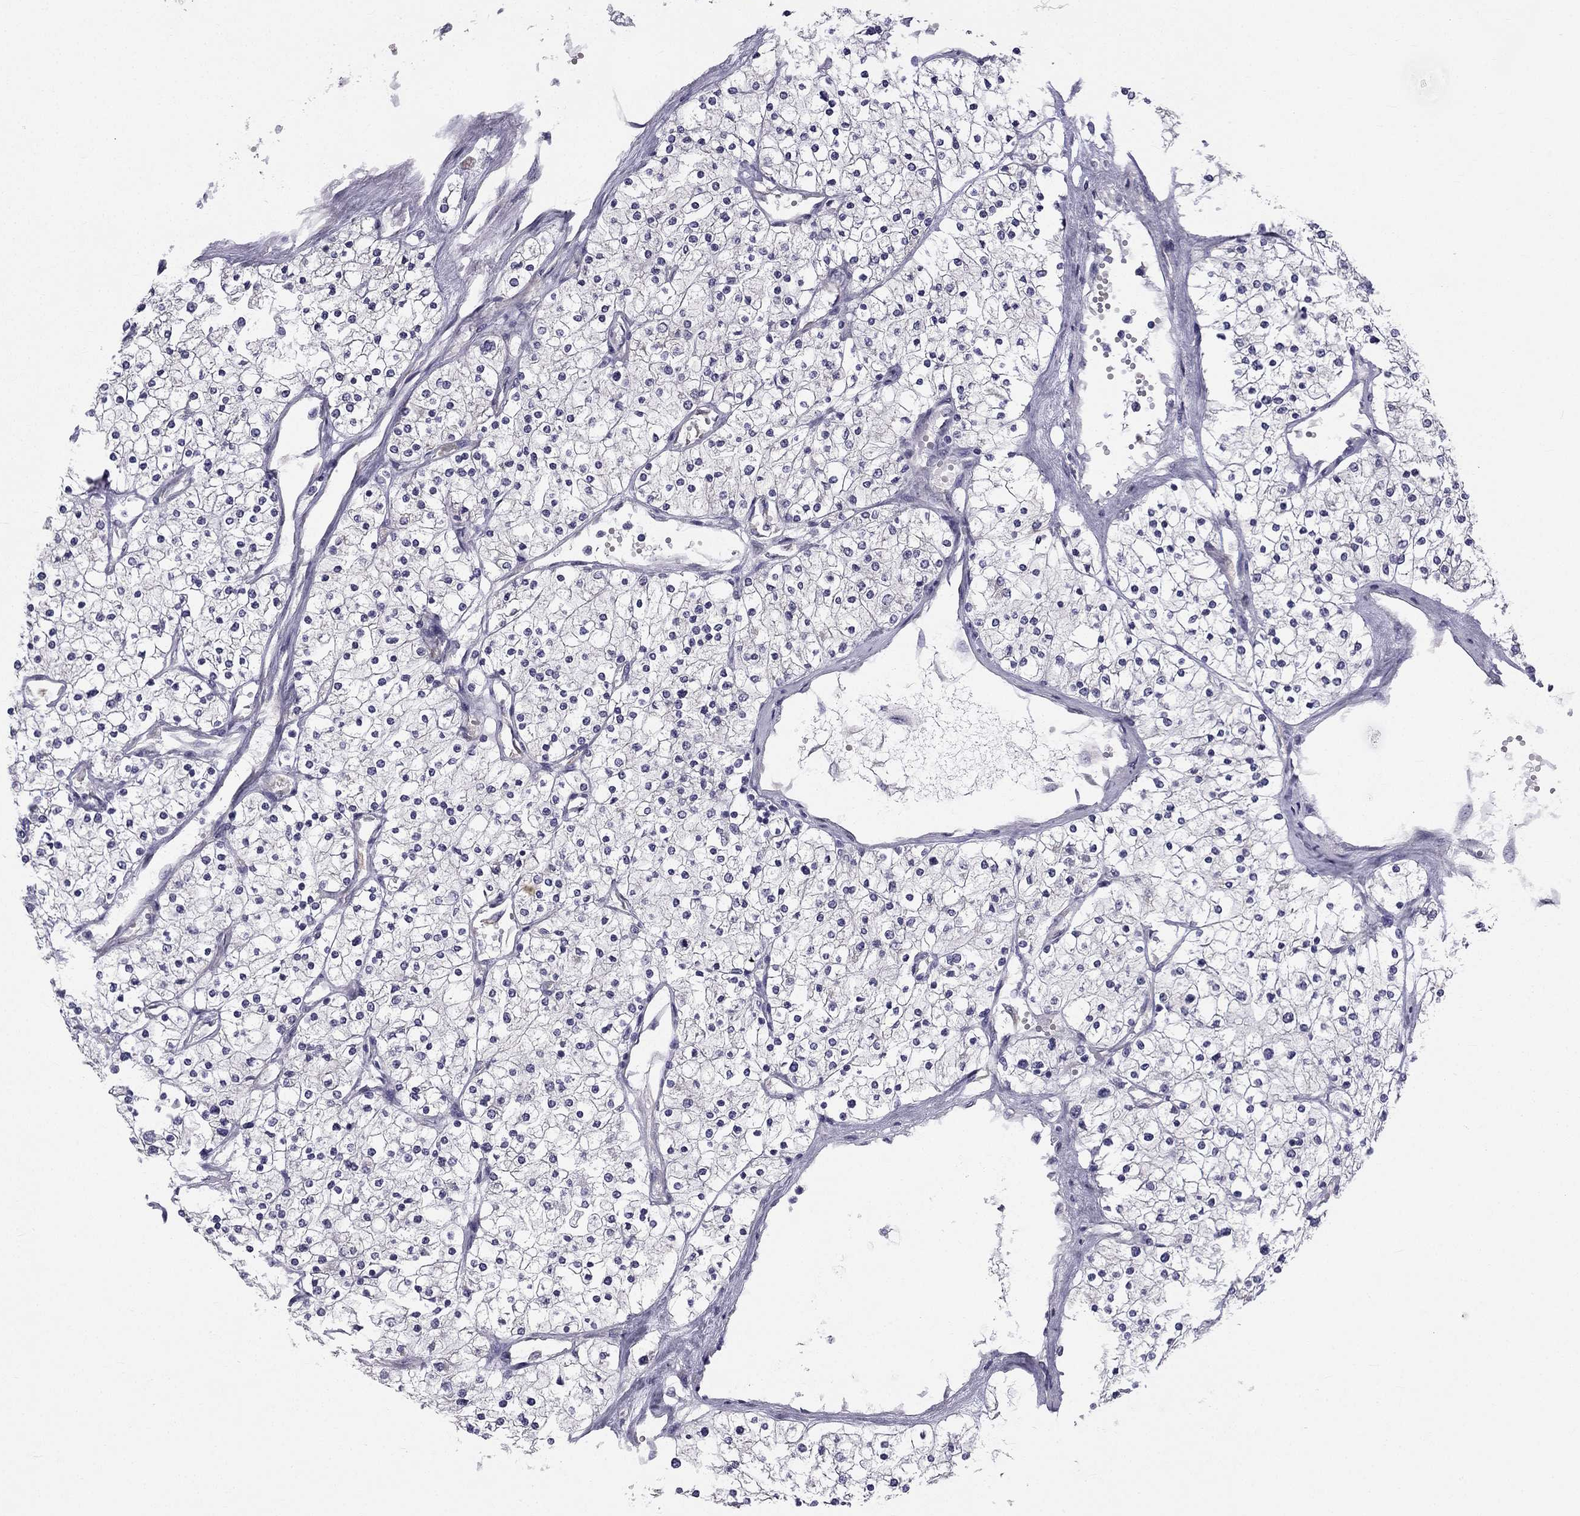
{"staining": {"intensity": "negative", "quantity": "none", "location": "none"}, "tissue": "renal cancer", "cell_type": "Tumor cells", "image_type": "cancer", "snomed": [{"axis": "morphology", "description": "Adenocarcinoma, NOS"}, {"axis": "topography", "description": "Kidney"}], "caption": "Immunohistochemistry (IHC) micrograph of neoplastic tissue: human renal adenocarcinoma stained with DAB (3,3'-diaminobenzidine) demonstrates no significant protein positivity in tumor cells. (DAB (3,3'-diaminobenzidine) immunohistochemistry with hematoxylin counter stain).", "gene": "CCDC40", "patient": {"sex": "male", "age": 80}}